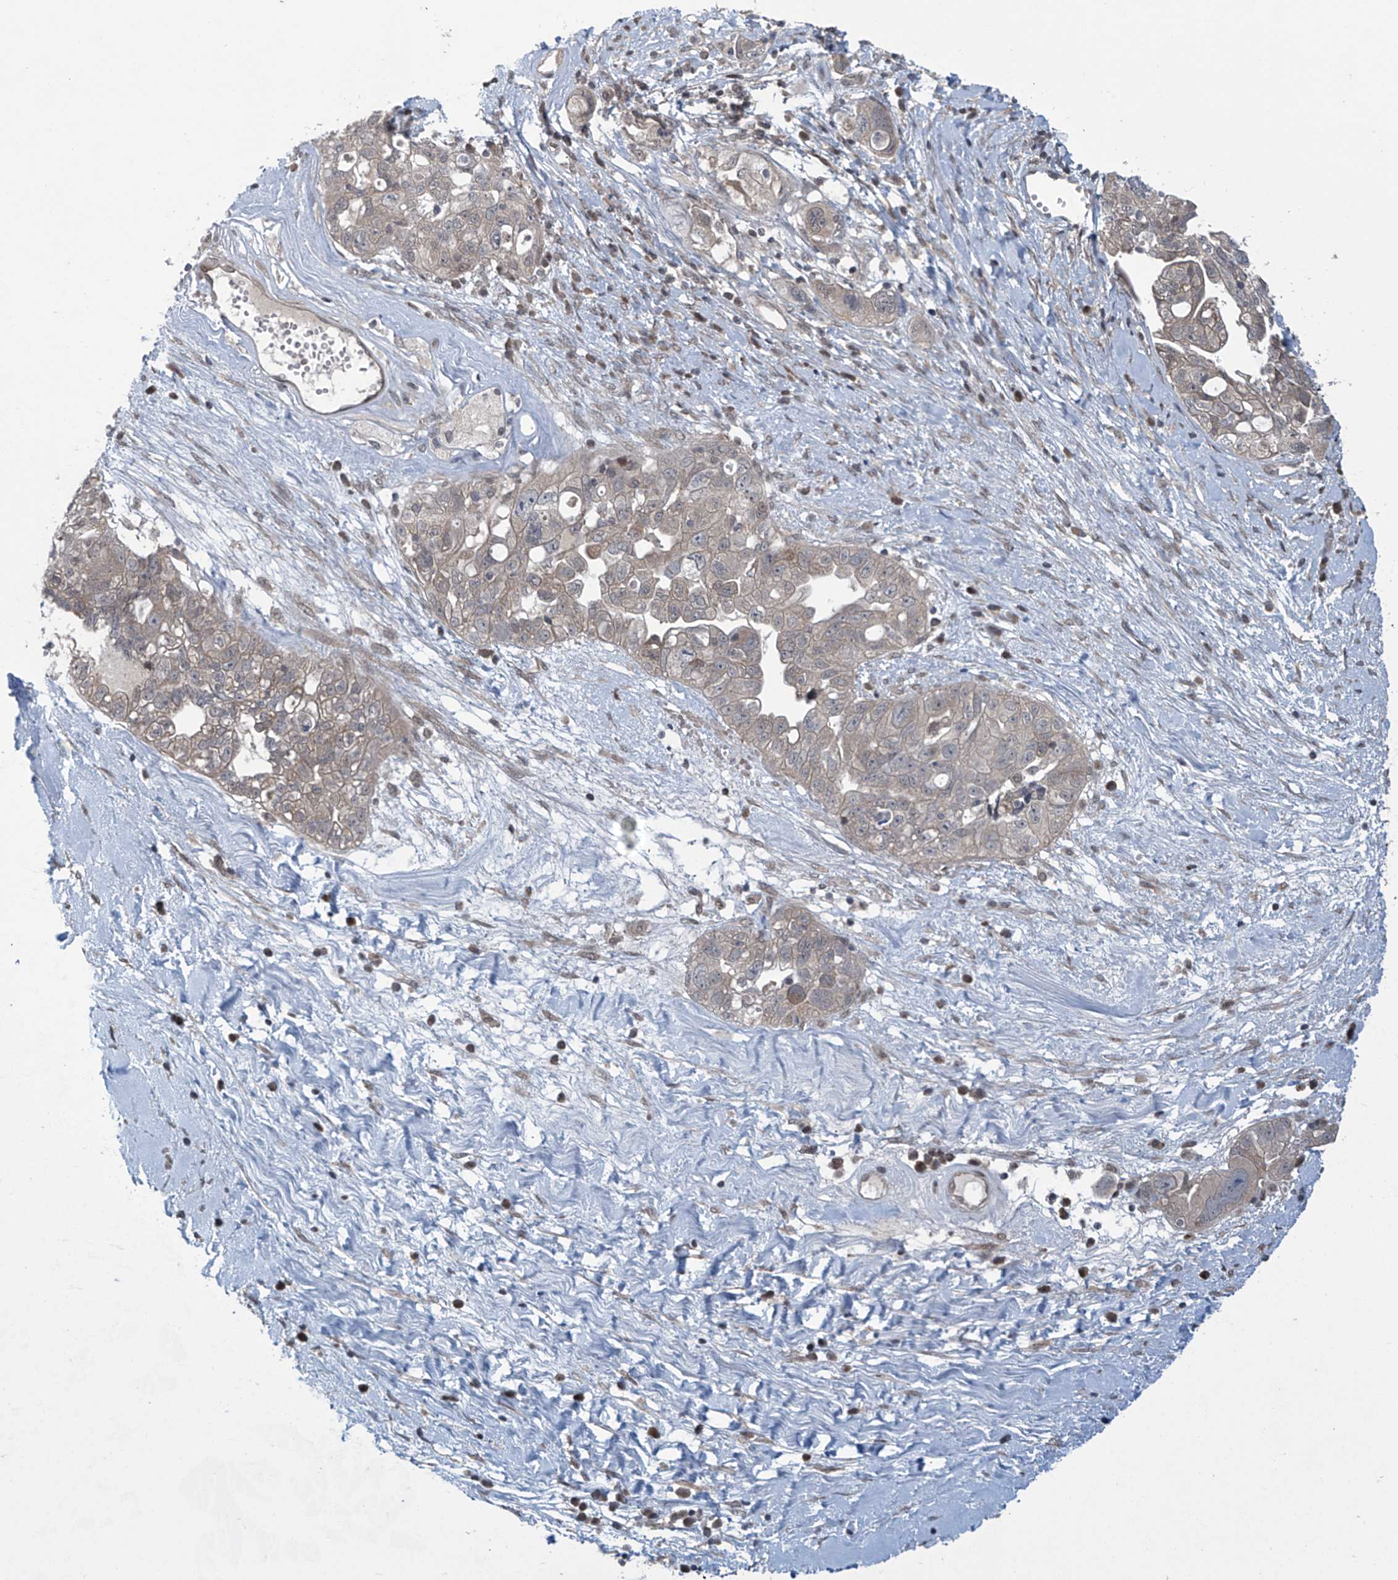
{"staining": {"intensity": "weak", "quantity": "<25%", "location": "cytoplasmic/membranous"}, "tissue": "ovarian cancer", "cell_type": "Tumor cells", "image_type": "cancer", "snomed": [{"axis": "morphology", "description": "Carcinoma, NOS"}, {"axis": "morphology", "description": "Cystadenocarcinoma, serous, NOS"}, {"axis": "topography", "description": "Ovary"}], "caption": "The histopathology image demonstrates no staining of tumor cells in serous cystadenocarcinoma (ovarian). (DAB immunohistochemistry (IHC), high magnification).", "gene": "ABHD13", "patient": {"sex": "female", "age": 69}}